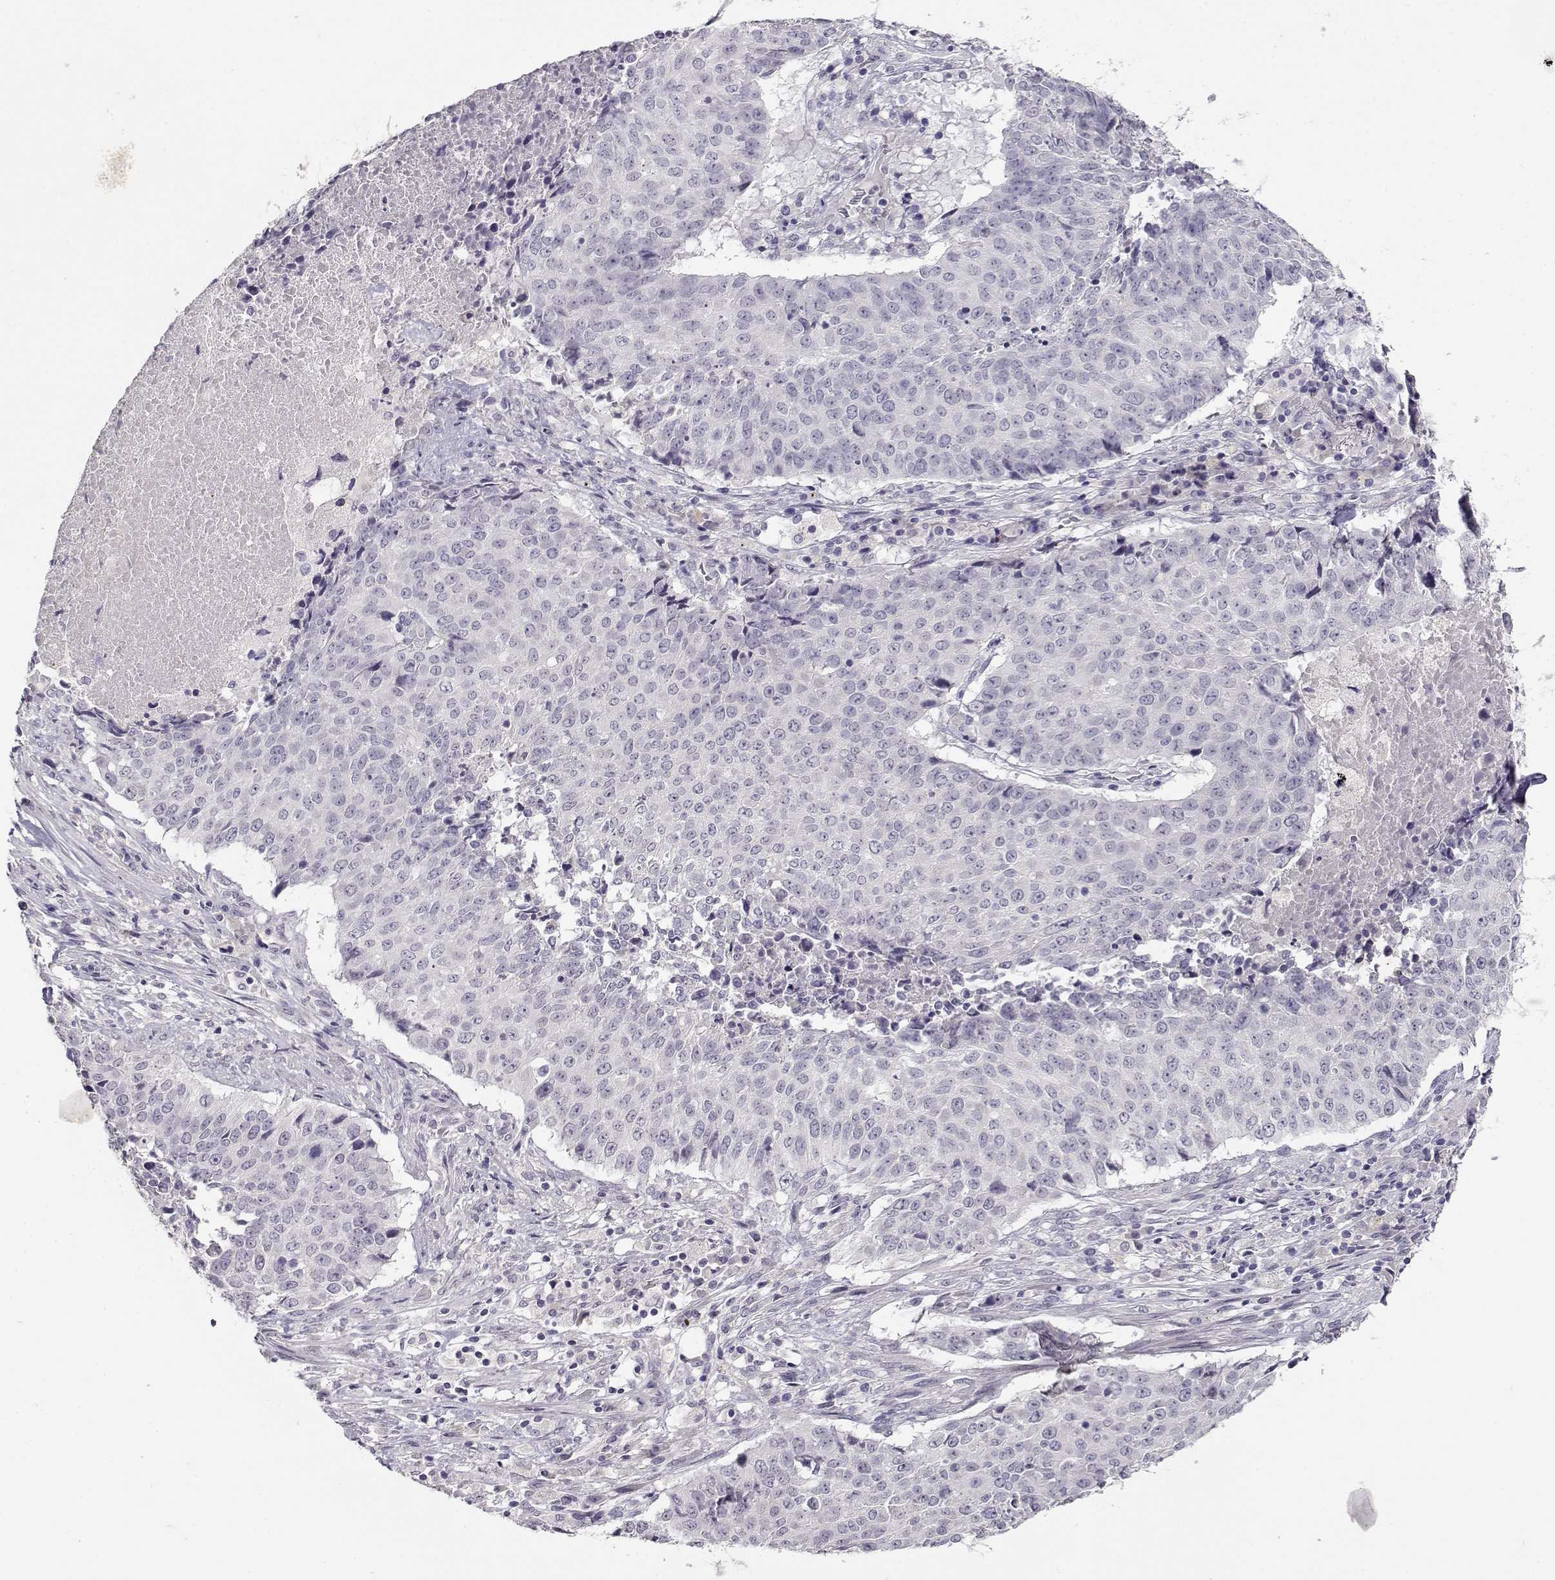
{"staining": {"intensity": "negative", "quantity": "none", "location": "none"}, "tissue": "lung cancer", "cell_type": "Tumor cells", "image_type": "cancer", "snomed": [{"axis": "morphology", "description": "Normal tissue, NOS"}, {"axis": "morphology", "description": "Squamous cell carcinoma, NOS"}, {"axis": "topography", "description": "Bronchus"}, {"axis": "topography", "description": "Lung"}], "caption": "High magnification brightfield microscopy of lung cancer stained with DAB (brown) and counterstained with hematoxylin (blue): tumor cells show no significant positivity.", "gene": "RHOXF2", "patient": {"sex": "male", "age": 64}}